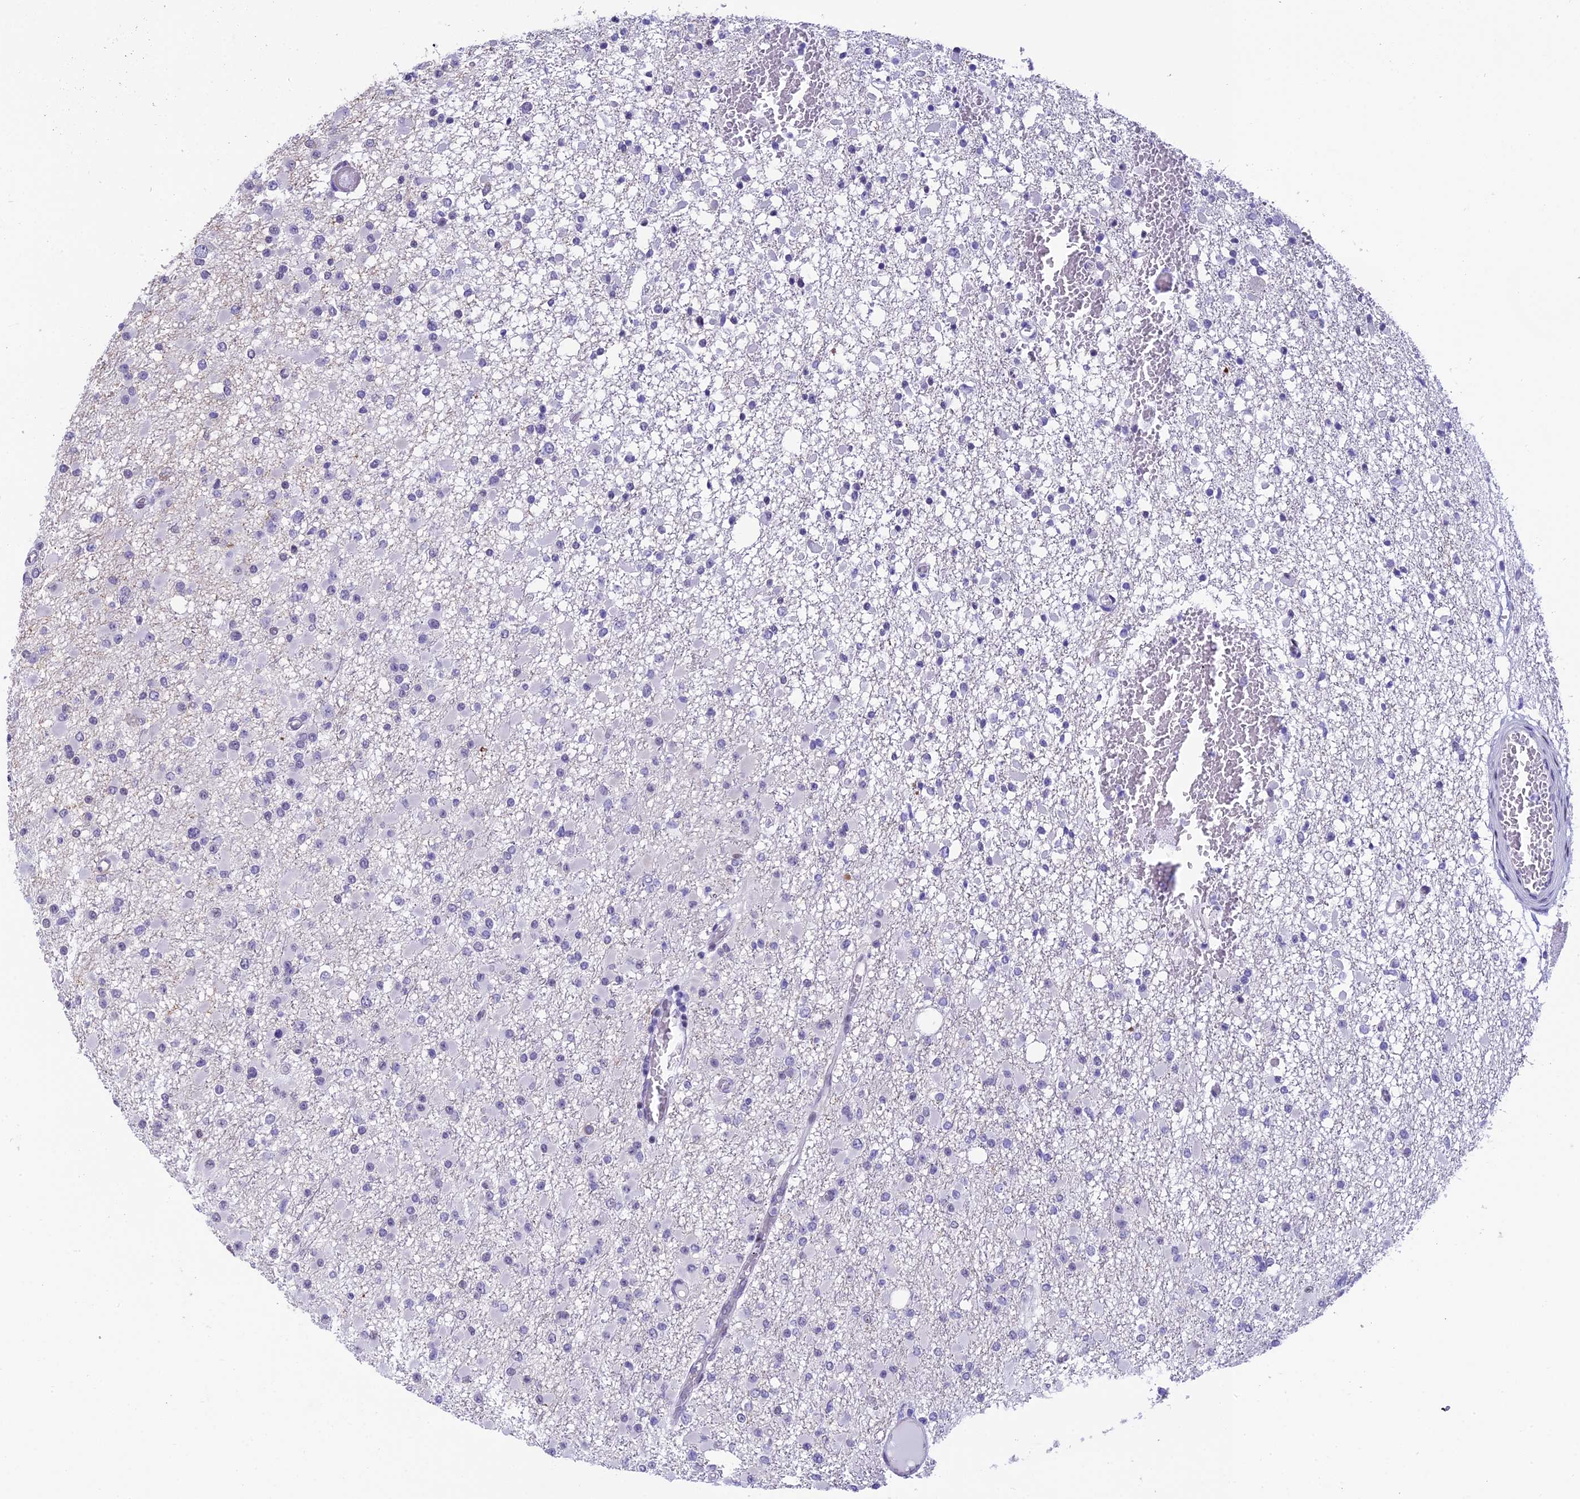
{"staining": {"intensity": "negative", "quantity": "none", "location": "none"}, "tissue": "glioma", "cell_type": "Tumor cells", "image_type": "cancer", "snomed": [{"axis": "morphology", "description": "Glioma, malignant, Low grade"}, {"axis": "topography", "description": "Brain"}], "caption": "High power microscopy image of an immunohistochemistry micrograph of malignant glioma (low-grade), revealing no significant staining in tumor cells.", "gene": "SPIRE2", "patient": {"sex": "female", "age": 22}}